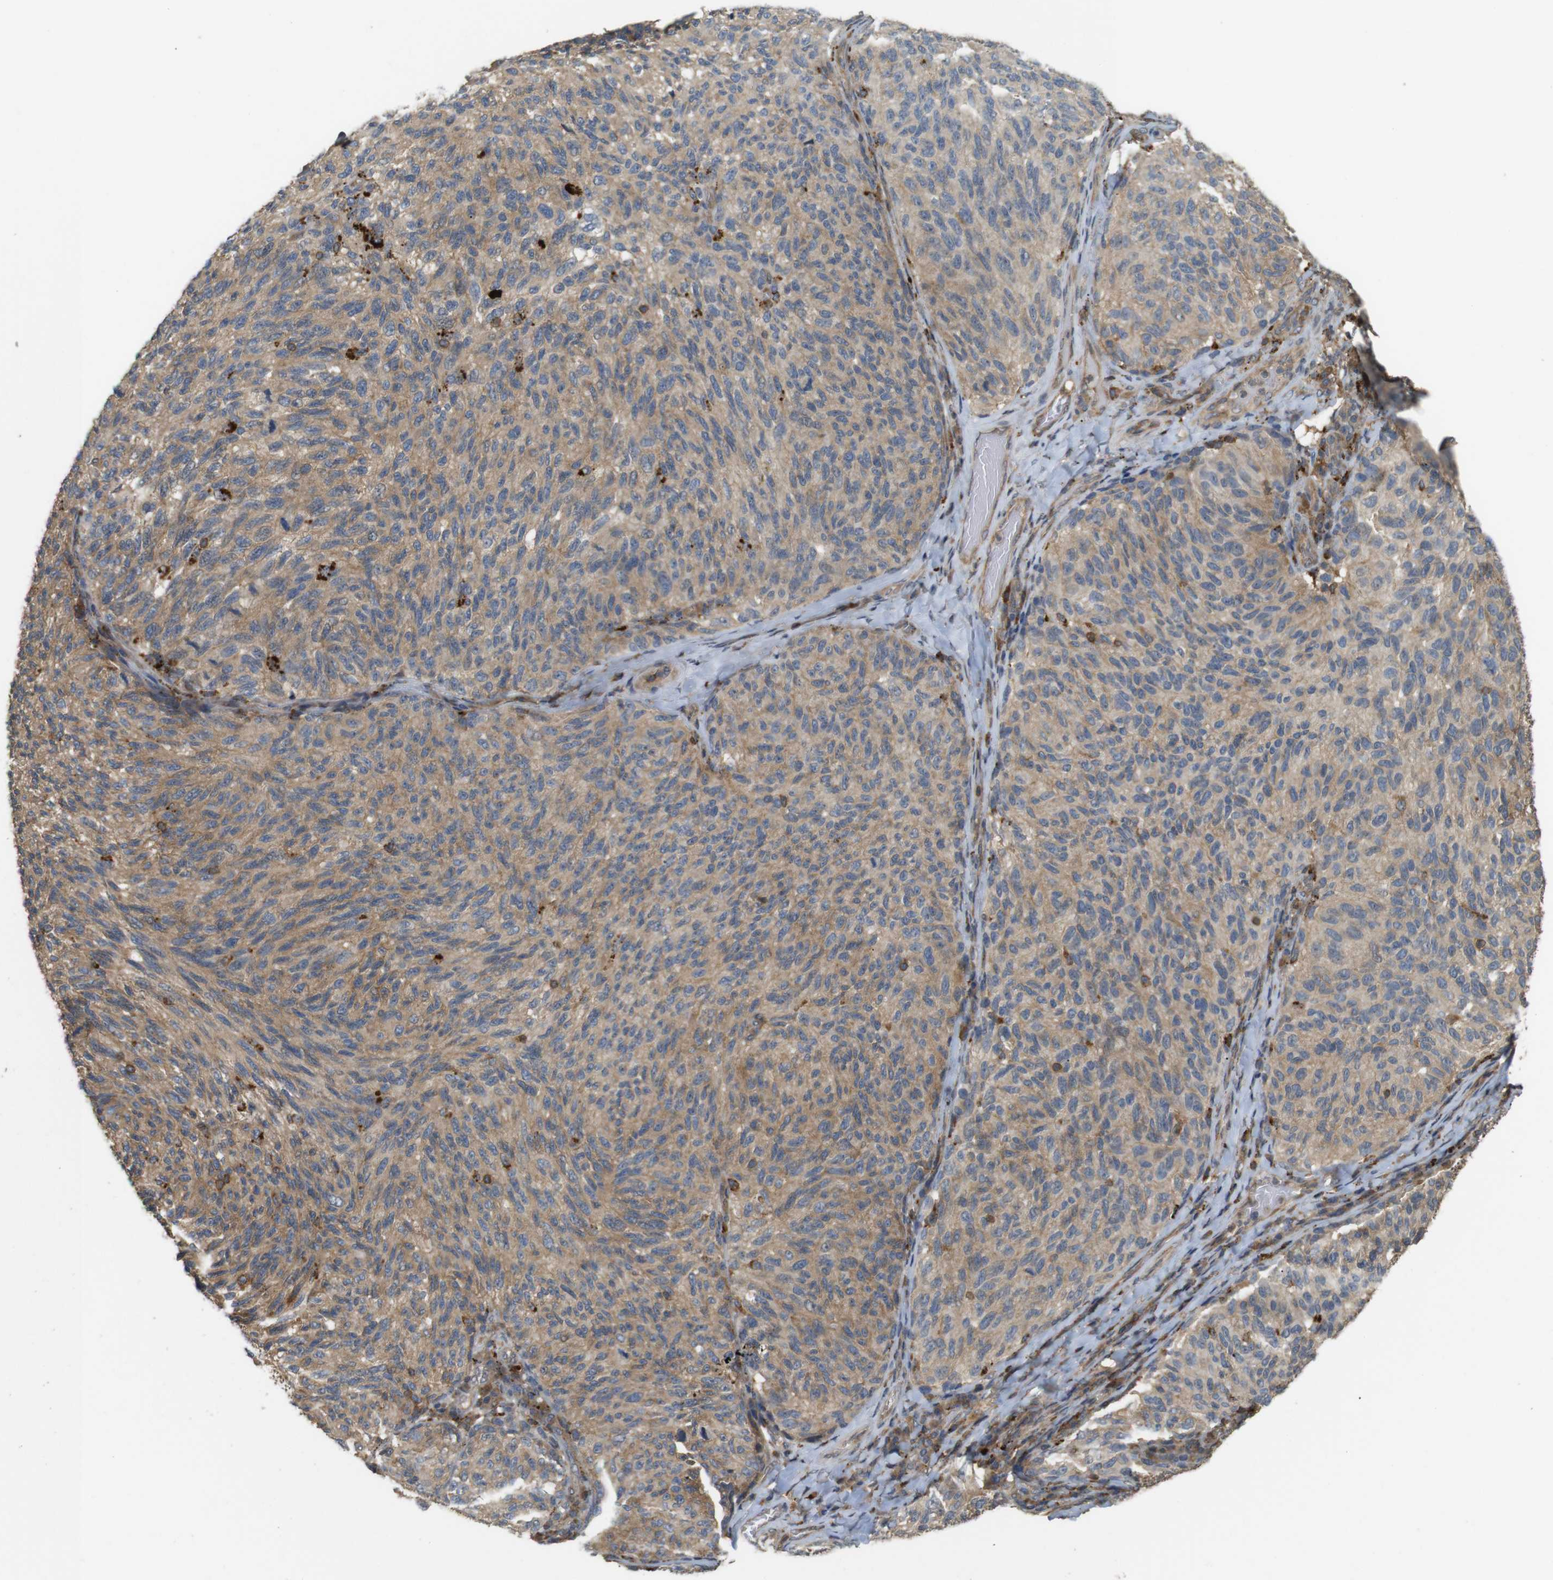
{"staining": {"intensity": "moderate", "quantity": ">75%", "location": "cytoplasmic/membranous"}, "tissue": "melanoma", "cell_type": "Tumor cells", "image_type": "cancer", "snomed": [{"axis": "morphology", "description": "Malignant melanoma, NOS"}, {"axis": "topography", "description": "Skin"}], "caption": "Human malignant melanoma stained with a protein marker reveals moderate staining in tumor cells.", "gene": "KSR1", "patient": {"sex": "female", "age": 73}}